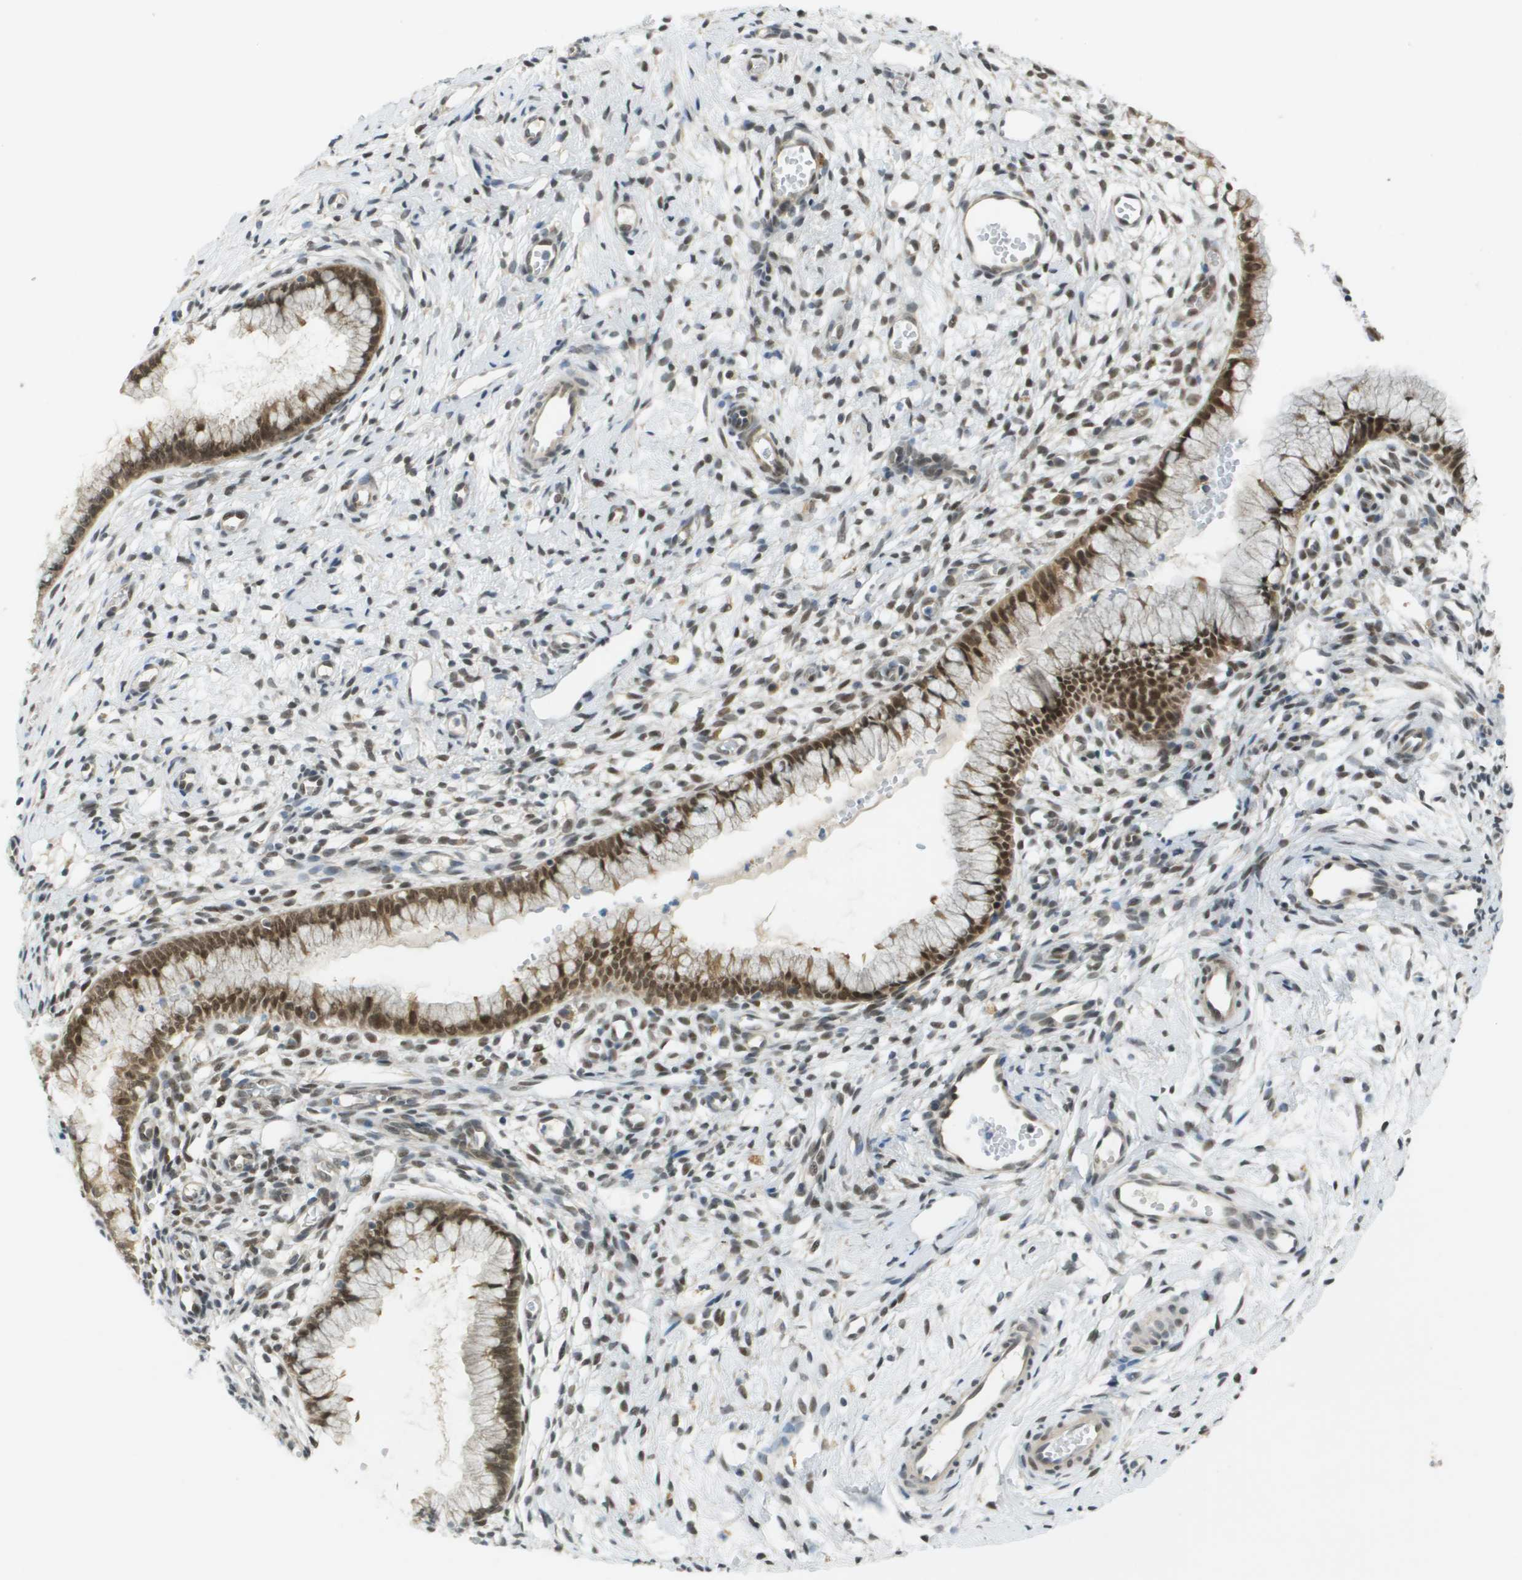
{"staining": {"intensity": "moderate", "quantity": "25%-75%", "location": "cytoplasmic/membranous,nuclear"}, "tissue": "cervix", "cell_type": "Glandular cells", "image_type": "normal", "snomed": [{"axis": "morphology", "description": "Normal tissue, NOS"}, {"axis": "topography", "description": "Cervix"}], "caption": "Protein staining by IHC reveals moderate cytoplasmic/membranous,nuclear staining in approximately 25%-75% of glandular cells in benign cervix. The staining was performed using DAB (3,3'-diaminobenzidine) to visualize the protein expression in brown, while the nuclei were stained in blue with hematoxylin (Magnification: 20x).", "gene": "ARID1B", "patient": {"sex": "female", "age": 65}}